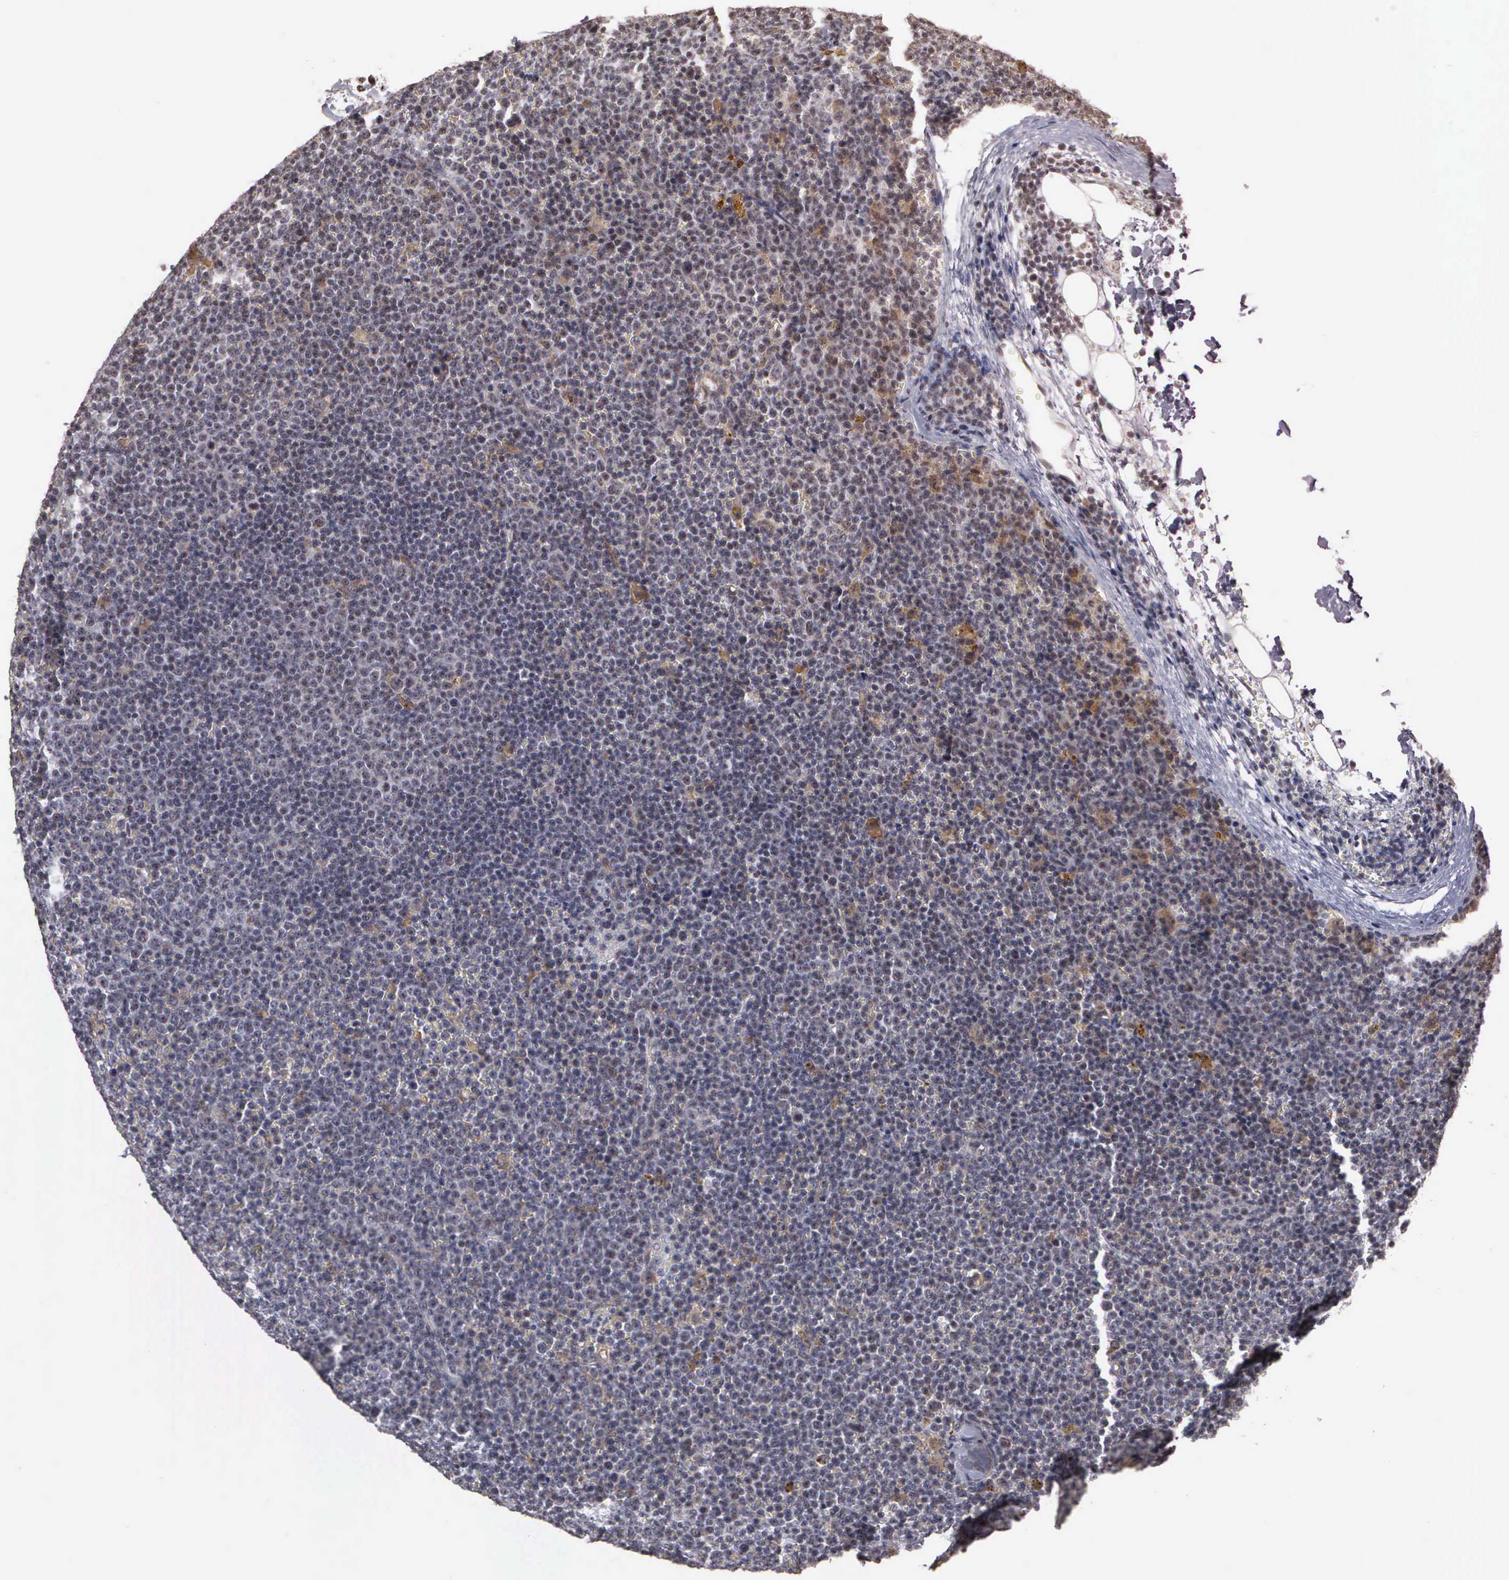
{"staining": {"intensity": "moderate", "quantity": "25%-75%", "location": "cytoplasmic/membranous,nuclear"}, "tissue": "lymphoma", "cell_type": "Tumor cells", "image_type": "cancer", "snomed": [{"axis": "morphology", "description": "Malignant lymphoma, non-Hodgkin's type, Low grade"}, {"axis": "topography", "description": "Lymph node"}], "caption": "High-magnification brightfield microscopy of malignant lymphoma, non-Hodgkin's type (low-grade) stained with DAB (3,3'-diaminobenzidine) (brown) and counterstained with hematoxylin (blue). tumor cells exhibit moderate cytoplasmic/membranous and nuclear positivity is appreciated in about25%-75% of cells. (Brightfield microscopy of DAB IHC at high magnification).", "gene": "GTF2A1", "patient": {"sex": "male", "age": 50}}